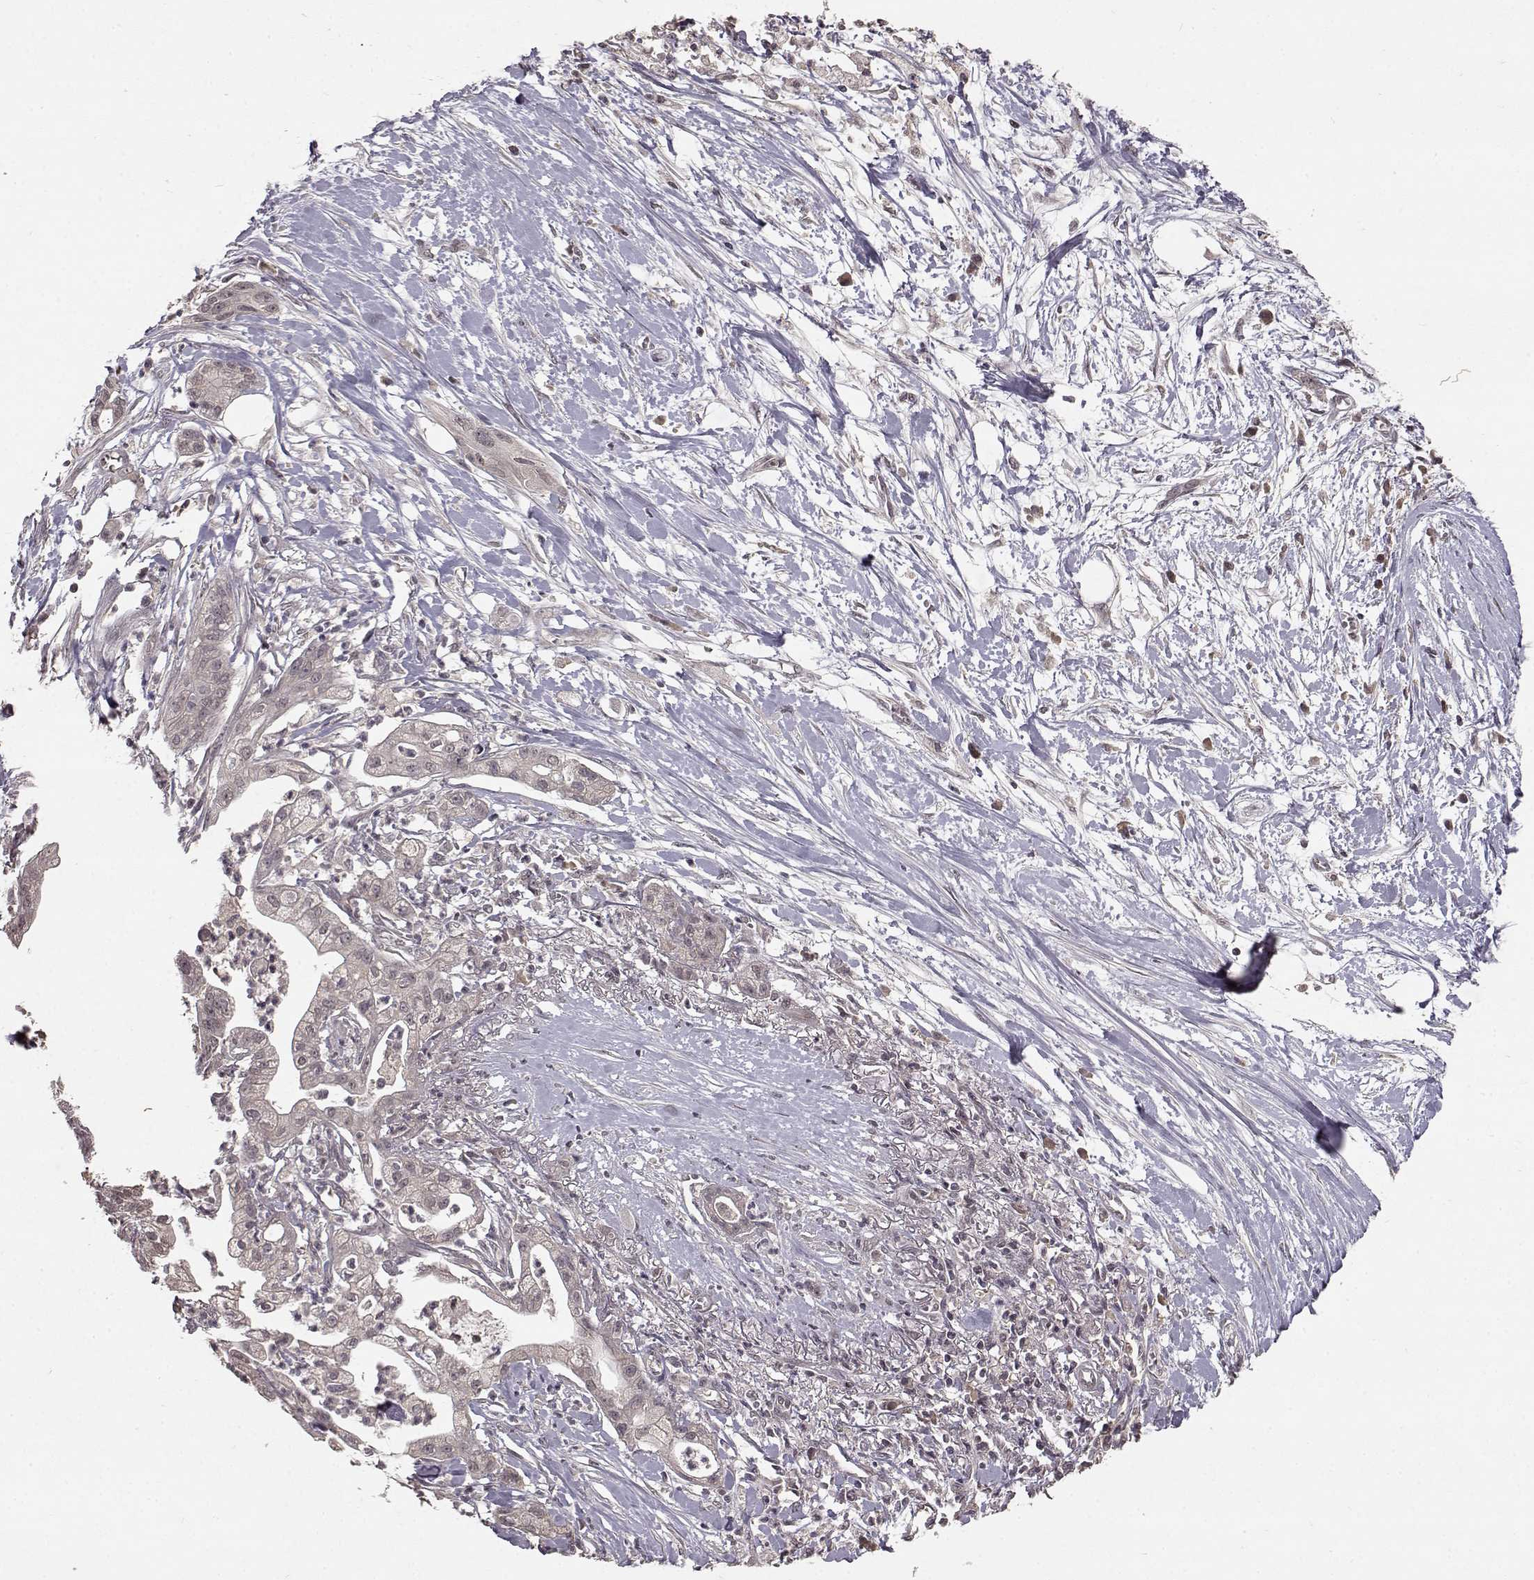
{"staining": {"intensity": "negative", "quantity": "none", "location": "none"}, "tissue": "pancreatic cancer", "cell_type": "Tumor cells", "image_type": "cancer", "snomed": [{"axis": "morphology", "description": "Normal tissue, NOS"}, {"axis": "morphology", "description": "Adenocarcinoma, NOS"}, {"axis": "topography", "description": "Lymph node"}, {"axis": "topography", "description": "Pancreas"}], "caption": "Tumor cells show no significant expression in pancreatic cancer.", "gene": "NTRK2", "patient": {"sex": "female", "age": 58}}